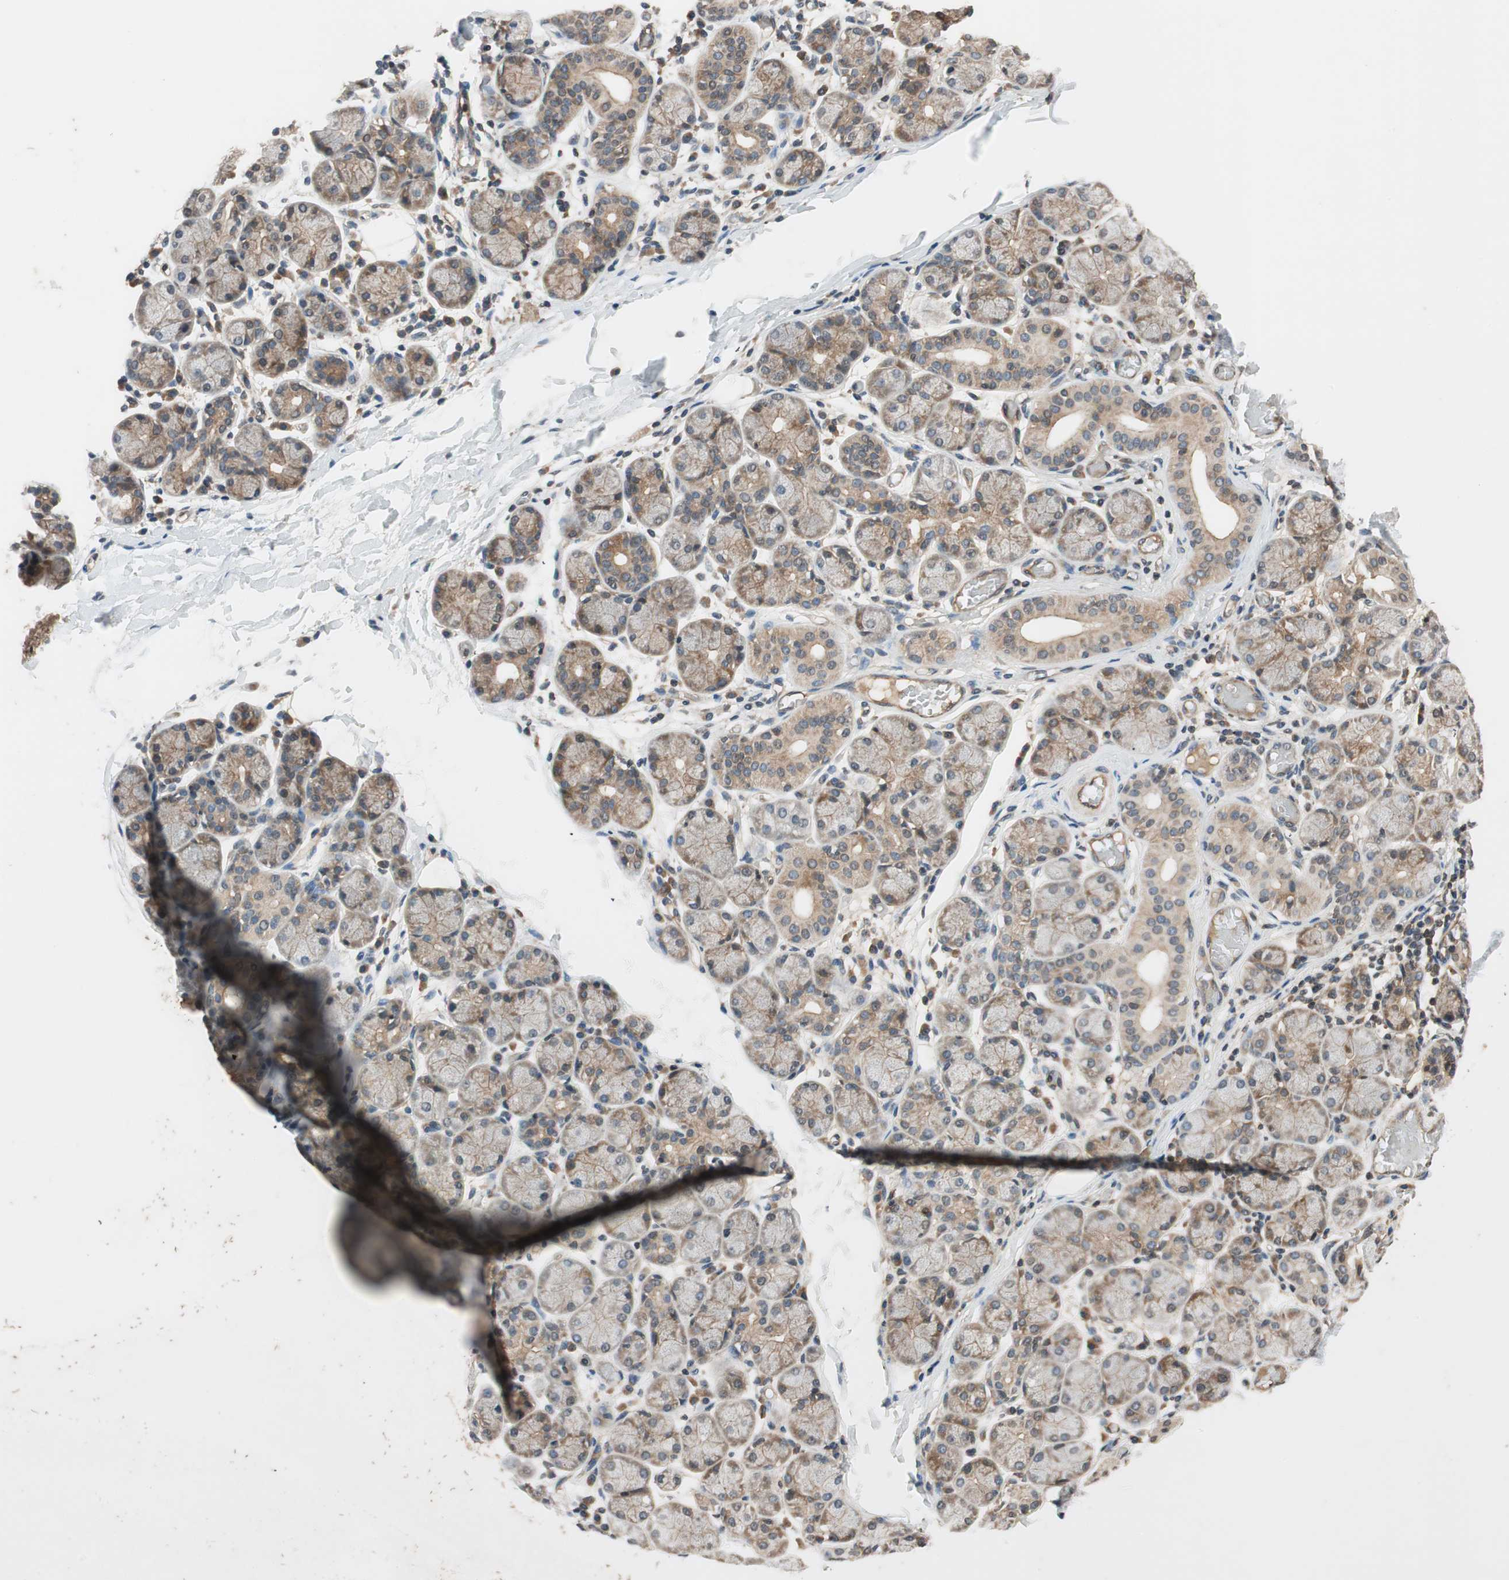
{"staining": {"intensity": "weak", "quantity": "25%-75%", "location": "cytoplasmic/membranous"}, "tissue": "salivary gland", "cell_type": "Glandular cells", "image_type": "normal", "snomed": [{"axis": "morphology", "description": "Normal tissue, NOS"}, {"axis": "topography", "description": "Salivary gland"}], "caption": "This histopathology image demonstrates immunohistochemistry staining of unremarkable salivary gland, with low weak cytoplasmic/membranous expression in approximately 25%-75% of glandular cells.", "gene": "GCLM", "patient": {"sex": "female", "age": 24}}